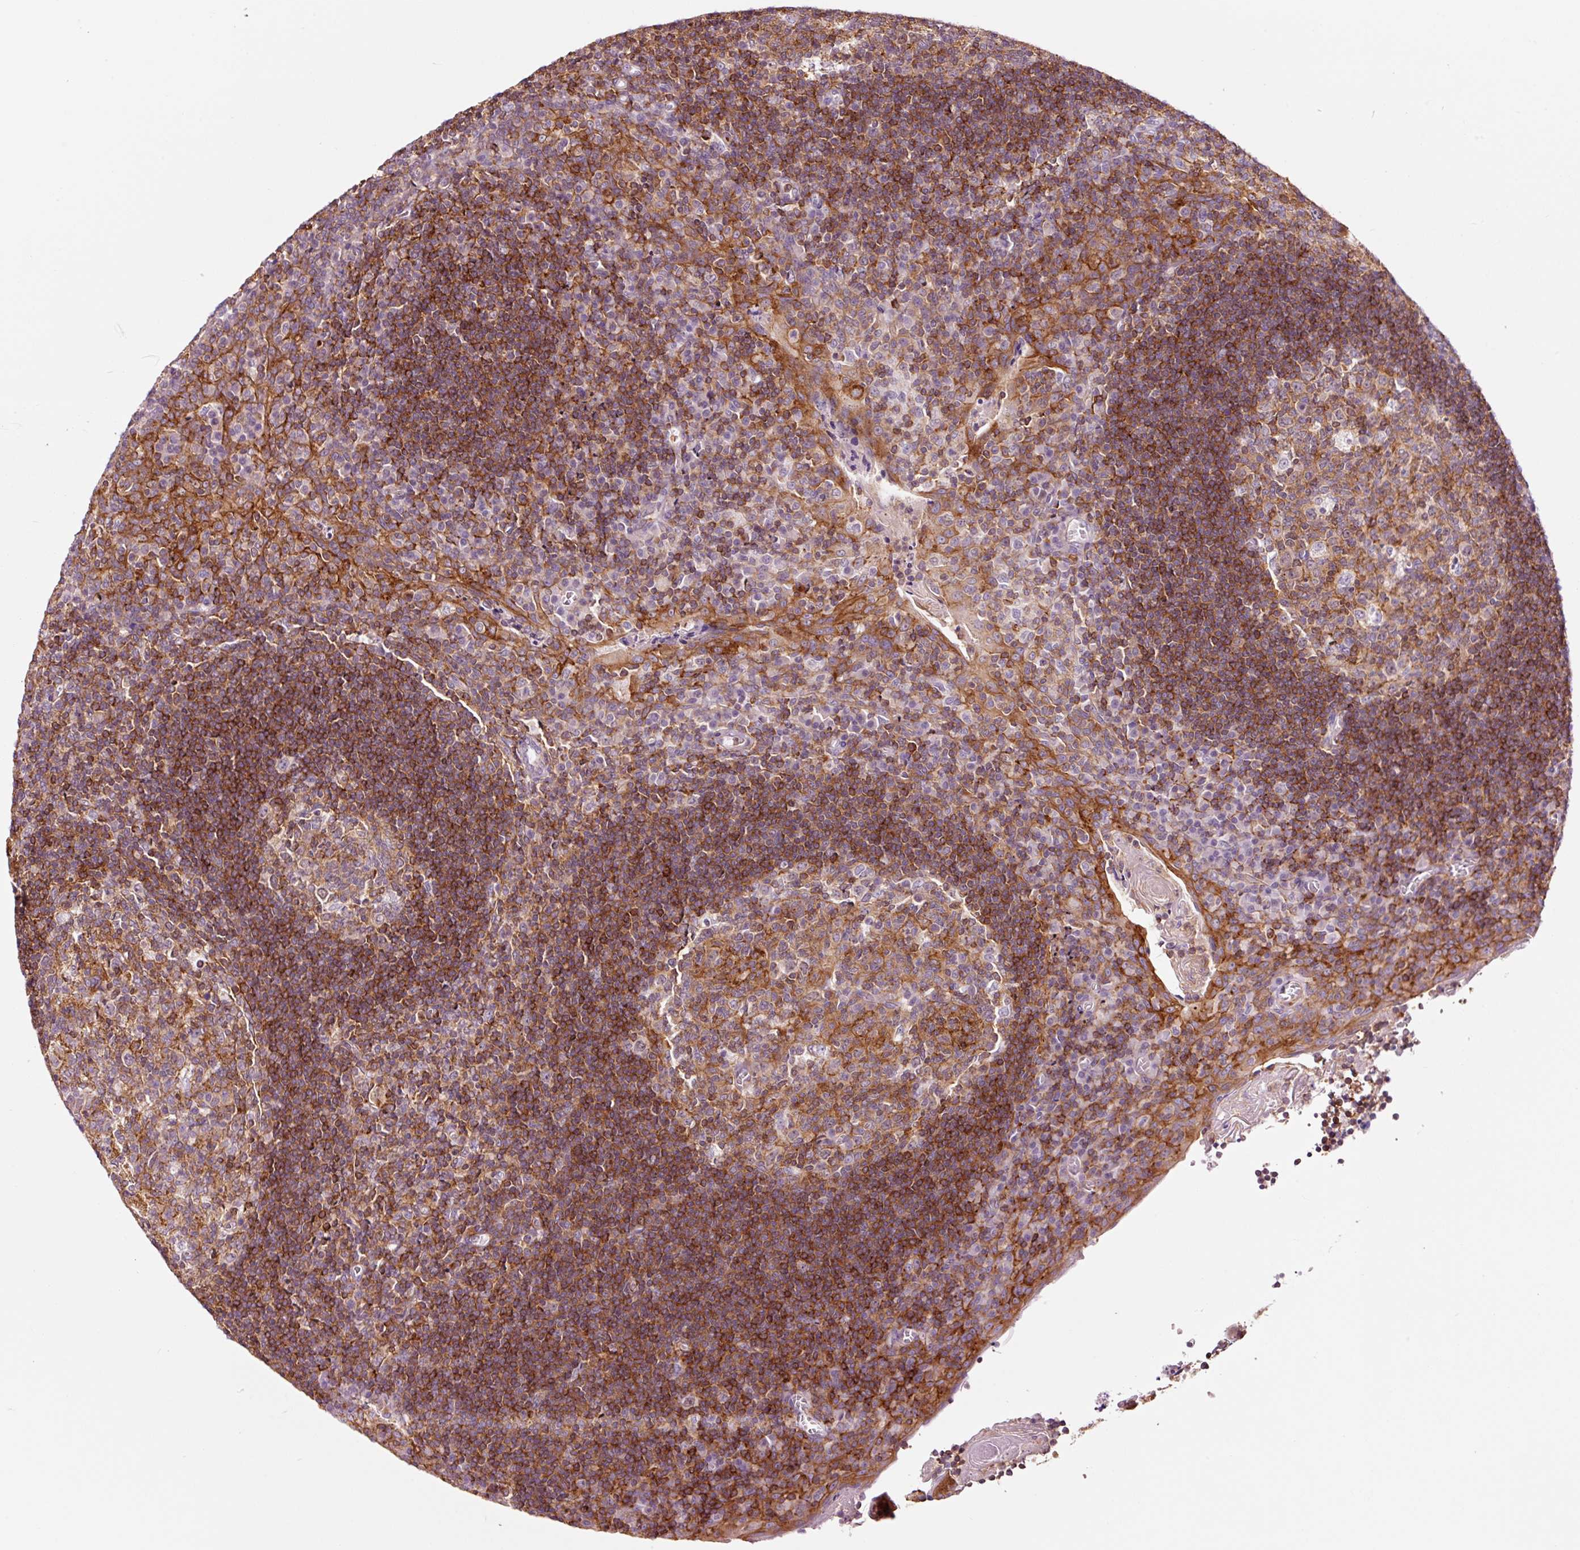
{"staining": {"intensity": "moderate", "quantity": ">75%", "location": "cytoplasmic/membranous"}, "tissue": "tonsil", "cell_type": "Germinal center cells", "image_type": "normal", "snomed": [{"axis": "morphology", "description": "Normal tissue, NOS"}, {"axis": "topography", "description": "Tonsil"}], "caption": "Tonsil stained with DAB (3,3'-diaminobenzidine) immunohistochemistry (IHC) exhibits medium levels of moderate cytoplasmic/membranous expression in approximately >75% of germinal center cells.", "gene": "ADD3", "patient": {"sex": "male", "age": 17}}